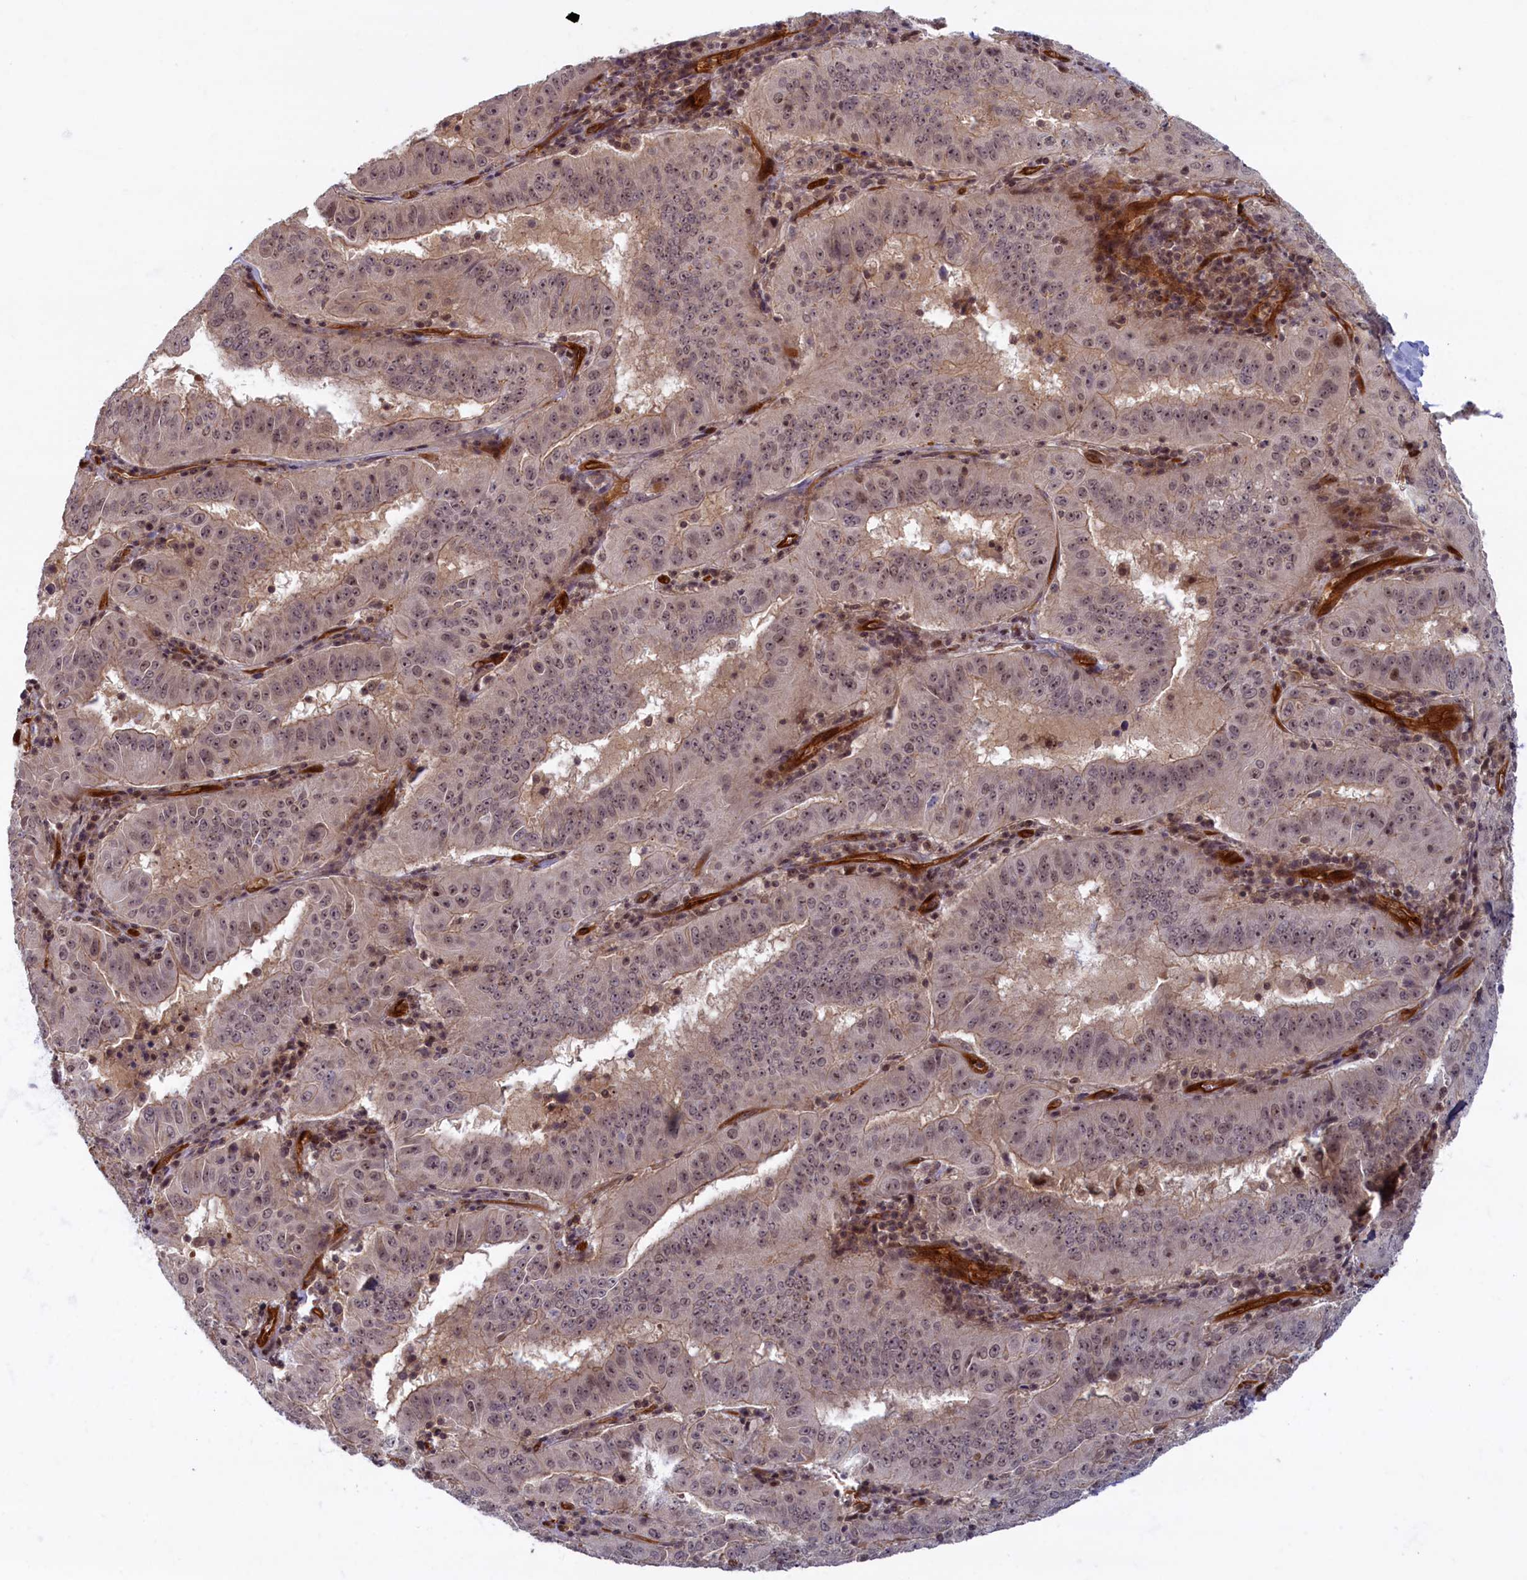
{"staining": {"intensity": "moderate", "quantity": "25%-75%", "location": "cytoplasmic/membranous,nuclear"}, "tissue": "pancreatic cancer", "cell_type": "Tumor cells", "image_type": "cancer", "snomed": [{"axis": "morphology", "description": "Adenocarcinoma, NOS"}, {"axis": "topography", "description": "Pancreas"}], "caption": "Pancreatic cancer (adenocarcinoma) stained with a brown dye displays moderate cytoplasmic/membranous and nuclear positive expression in approximately 25%-75% of tumor cells.", "gene": "SNRK", "patient": {"sex": "male", "age": 63}}